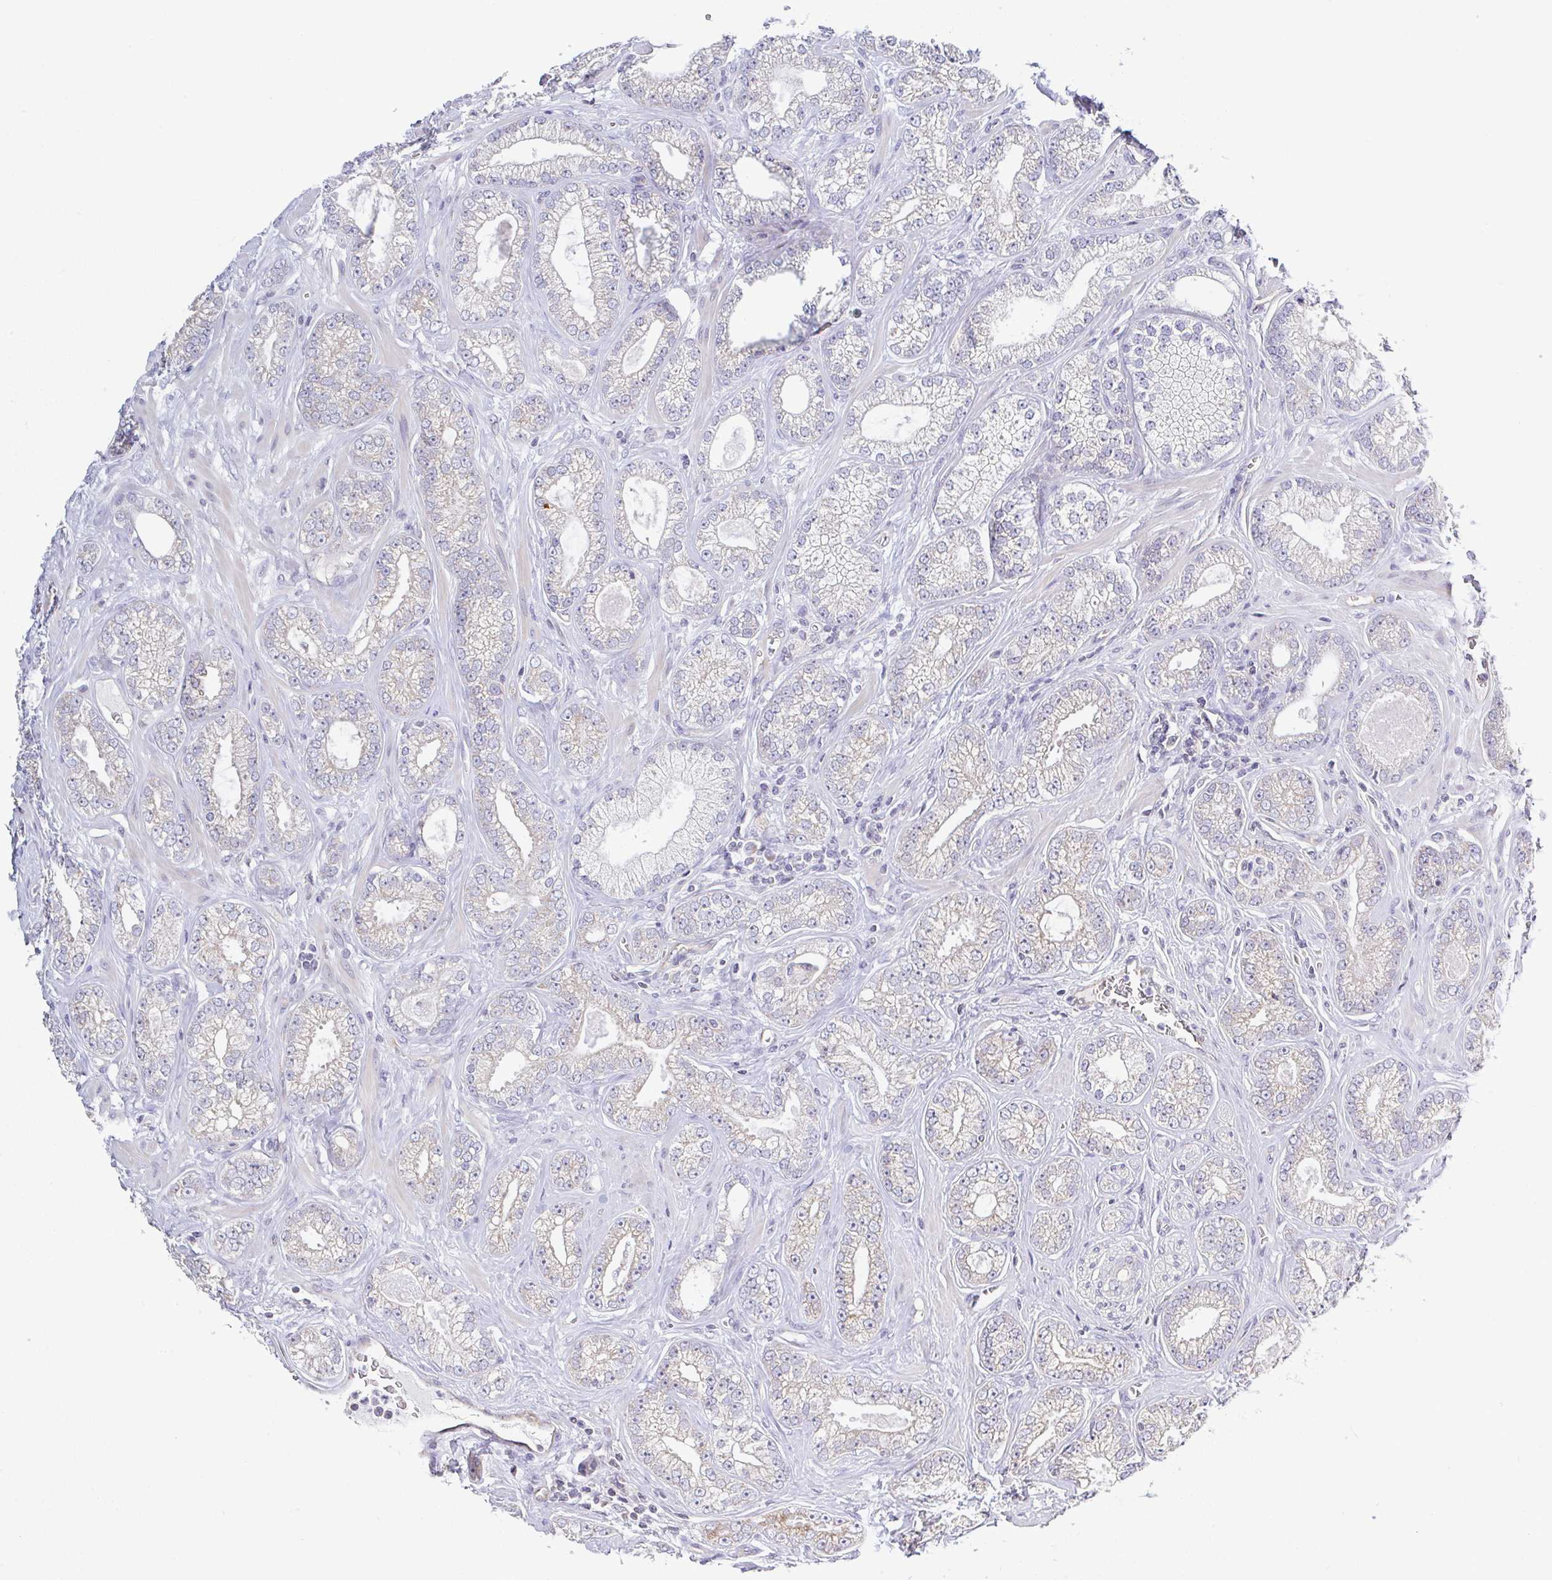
{"staining": {"intensity": "negative", "quantity": "none", "location": "none"}, "tissue": "prostate cancer", "cell_type": "Tumor cells", "image_type": "cancer", "snomed": [{"axis": "morphology", "description": "Adenocarcinoma, High grade"}, {"axis": "topography", "description": "Prostate"}], "caption": "This photomicrograph is of prostate cancer stained with immunohistochemistry to label a protein in brown with the nuclei are counter-stained blue. There is no expression in tumor cells.", "gene": "PLCD4", "patient": {"sex": "male", "age": 66}}